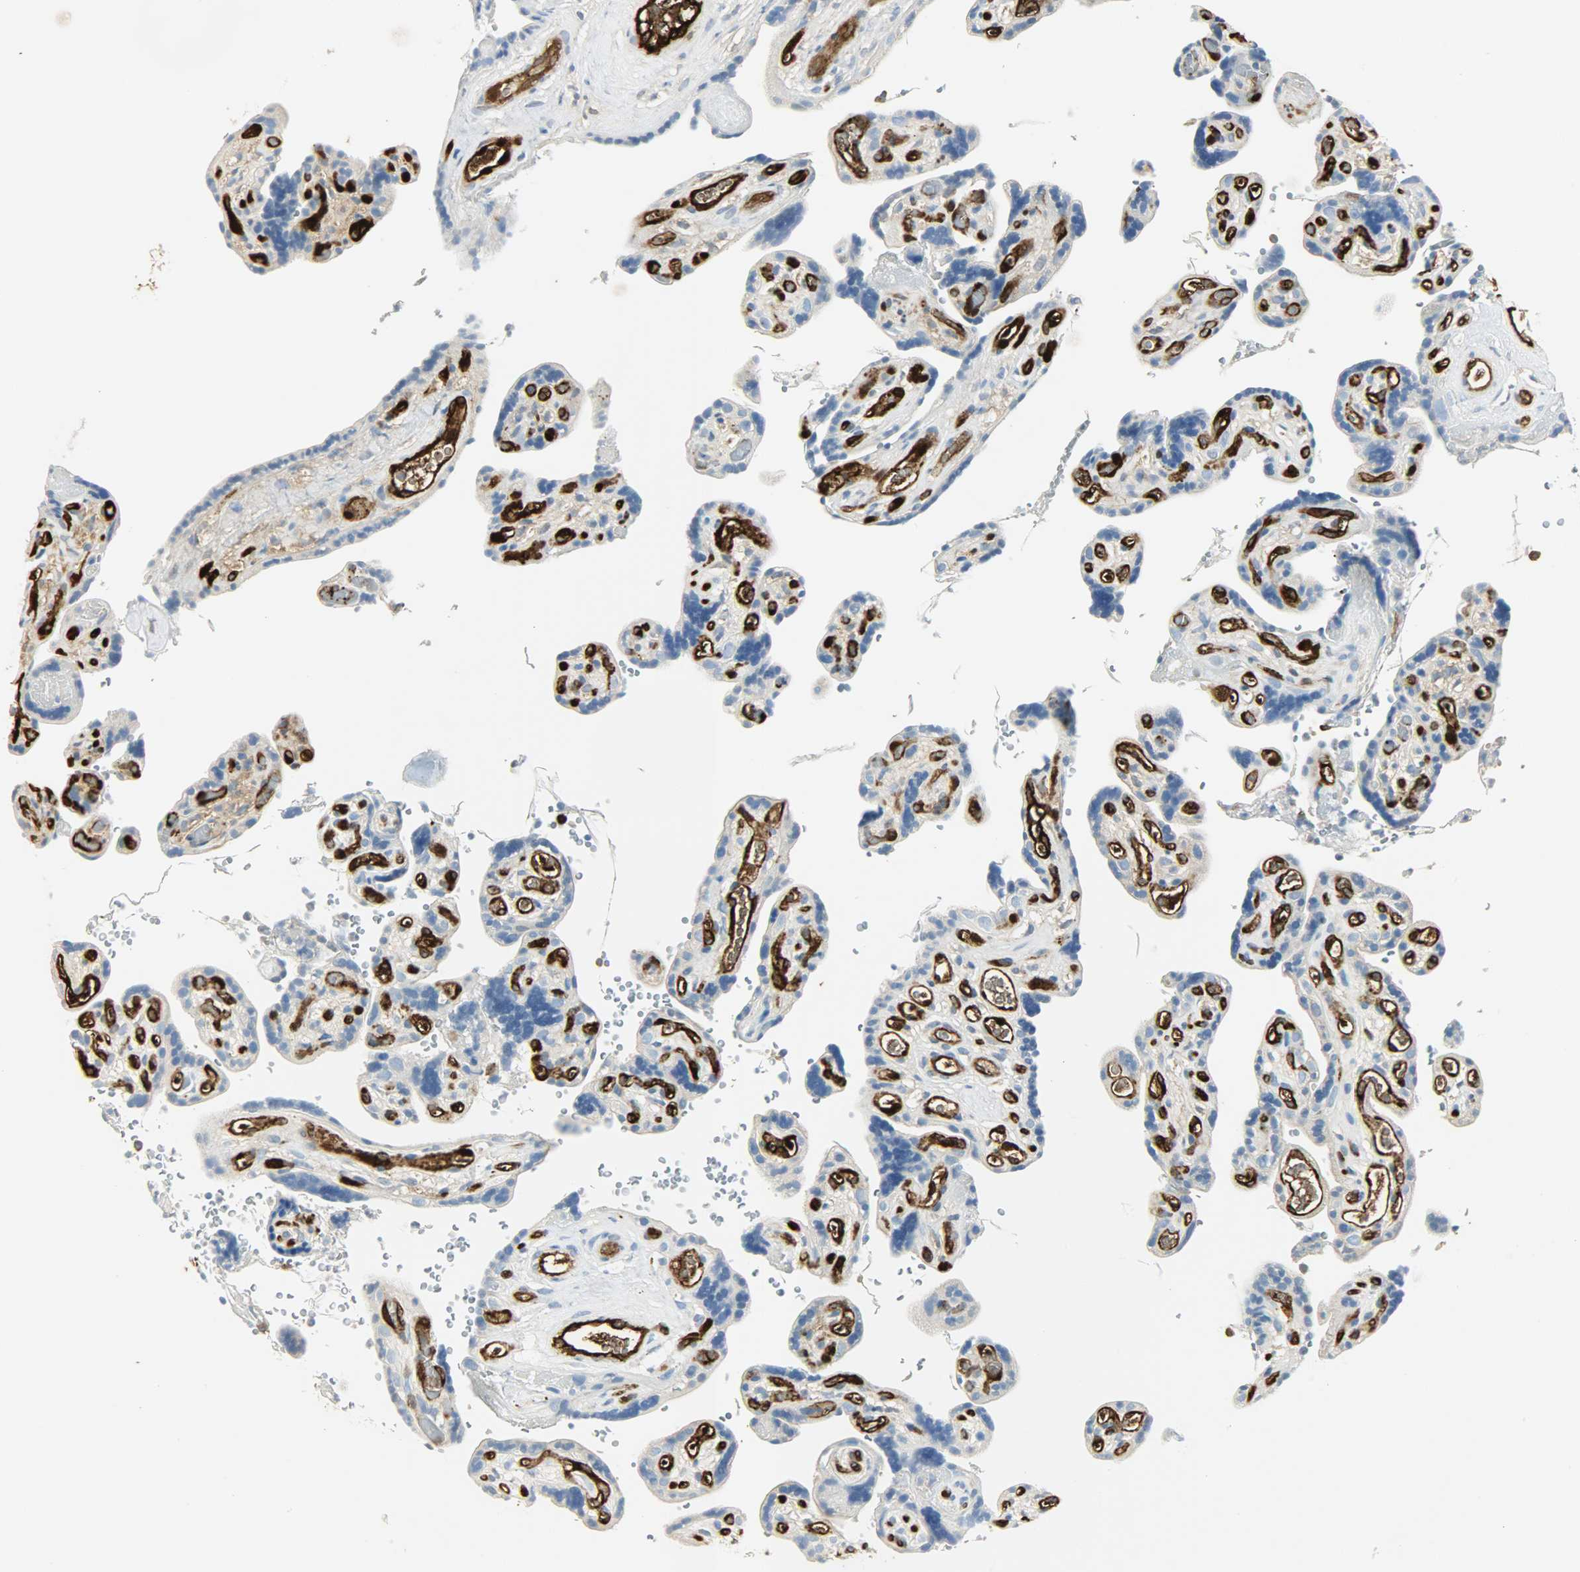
{"staining": {"intensity": "weak", "quantity": "<25%", "location": "cytoplasmic/membranous"}, "tissue": "placenta", "cell_type": "Trophoblastic cells", "image_type": "normal", "snomed": [{"axis": "morphology", "description": "Normal tissue, NOS"}, {"axis": "topography", "description": "Placenta"}], "caption": "This is a histopathology image of IHC staining of benign placenta, which shows no expression in trophoblastic cells. (DAB (3,3'-diaminobenzidine) immunohistochemistry (IHC) visualized using brightfield microscopy, high magnification).", "gene": "WARS1", "patient": {"sex": "female", "age": 30}}